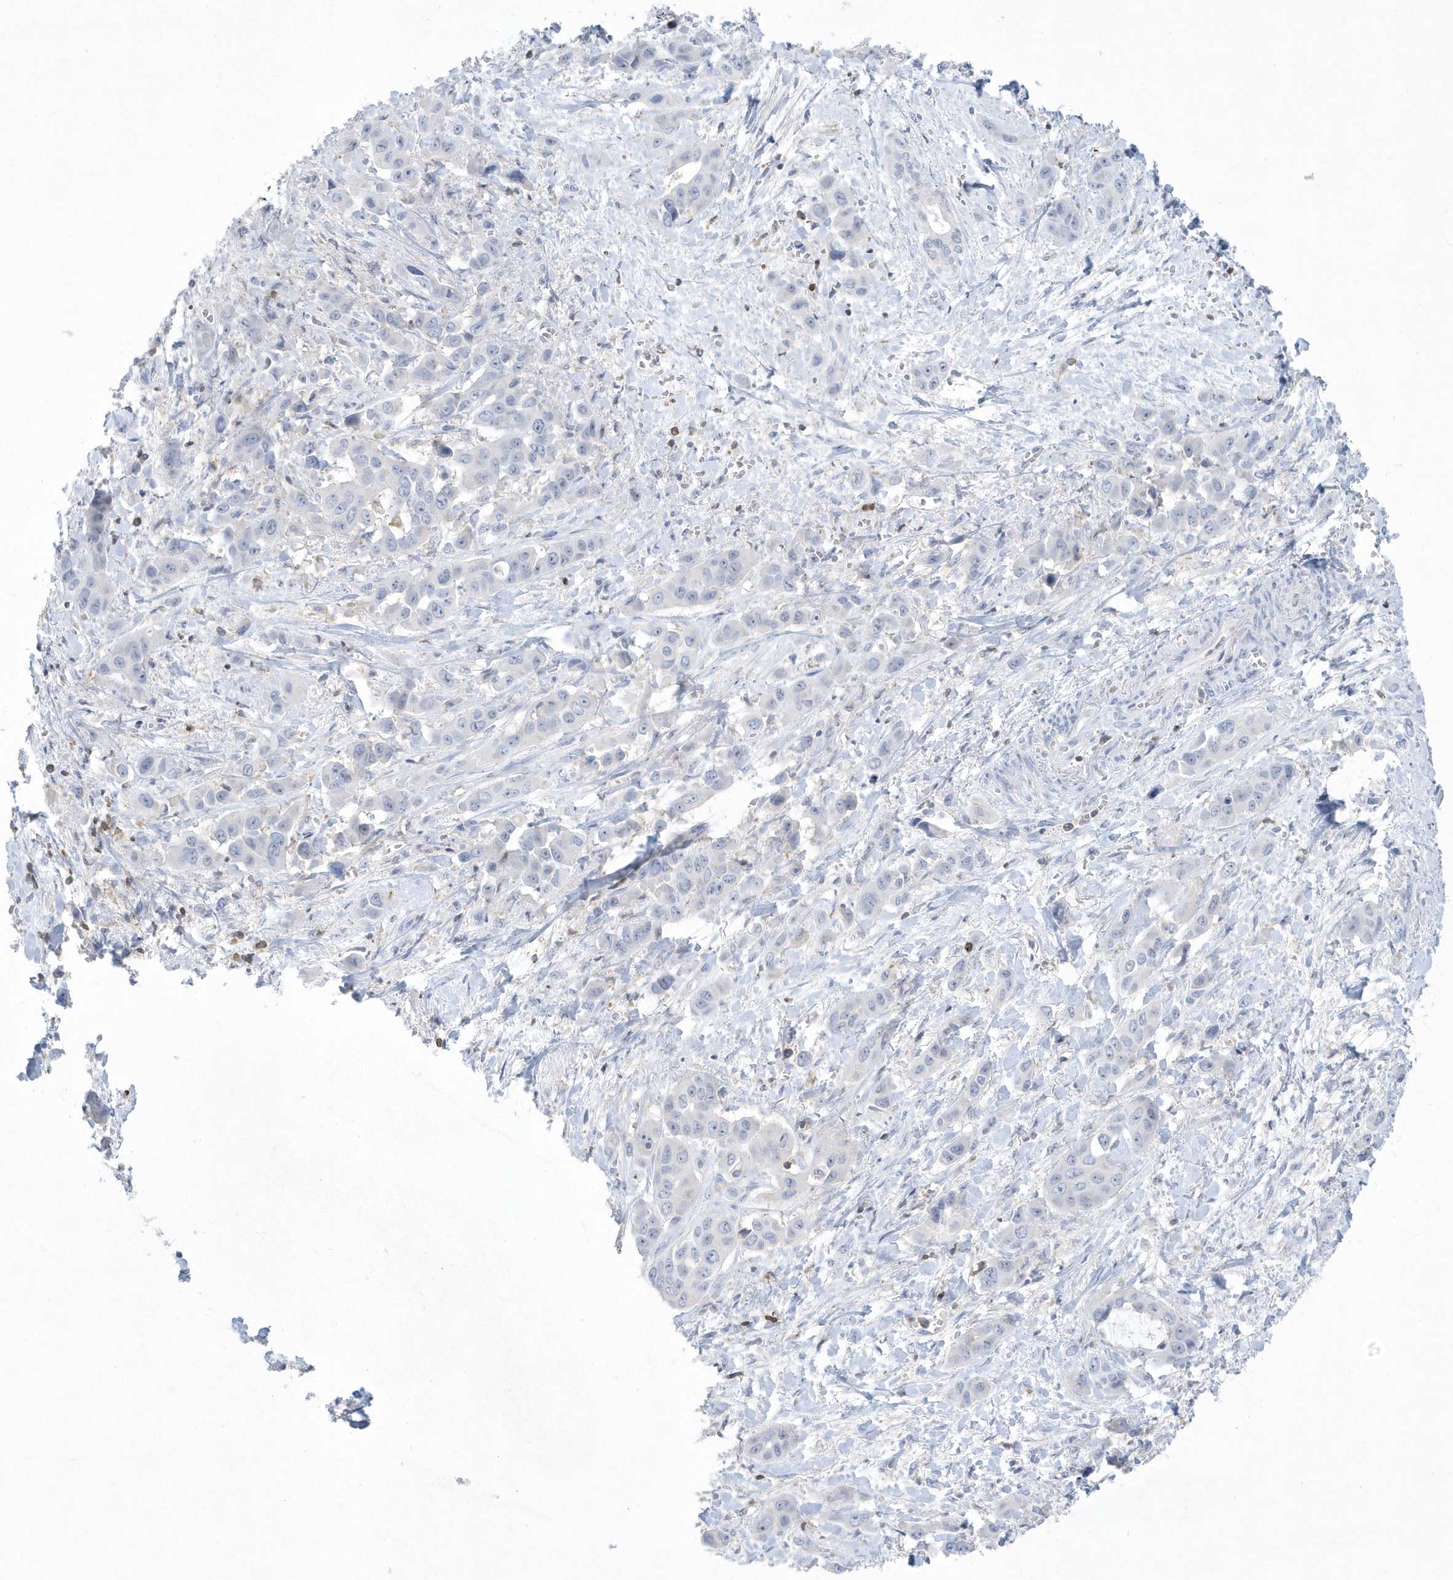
{"staining": {"intensity": "negative", "quantity": "none", "location": "none"}, "tissue": "liver cancer", "cell_type": "Tumor cells", "image_type": "cancer", "snomed": [{"axis": "morphology", "description": "Cholangiocarcinoma"}, {"axis": "topography", "description": "Liver"}], "caption": "Tumor cells show no significant protein staining in liver cholangiocarcinoma.", "gene": "PSD4", "patient": {"sex": "female", "age": 52}}